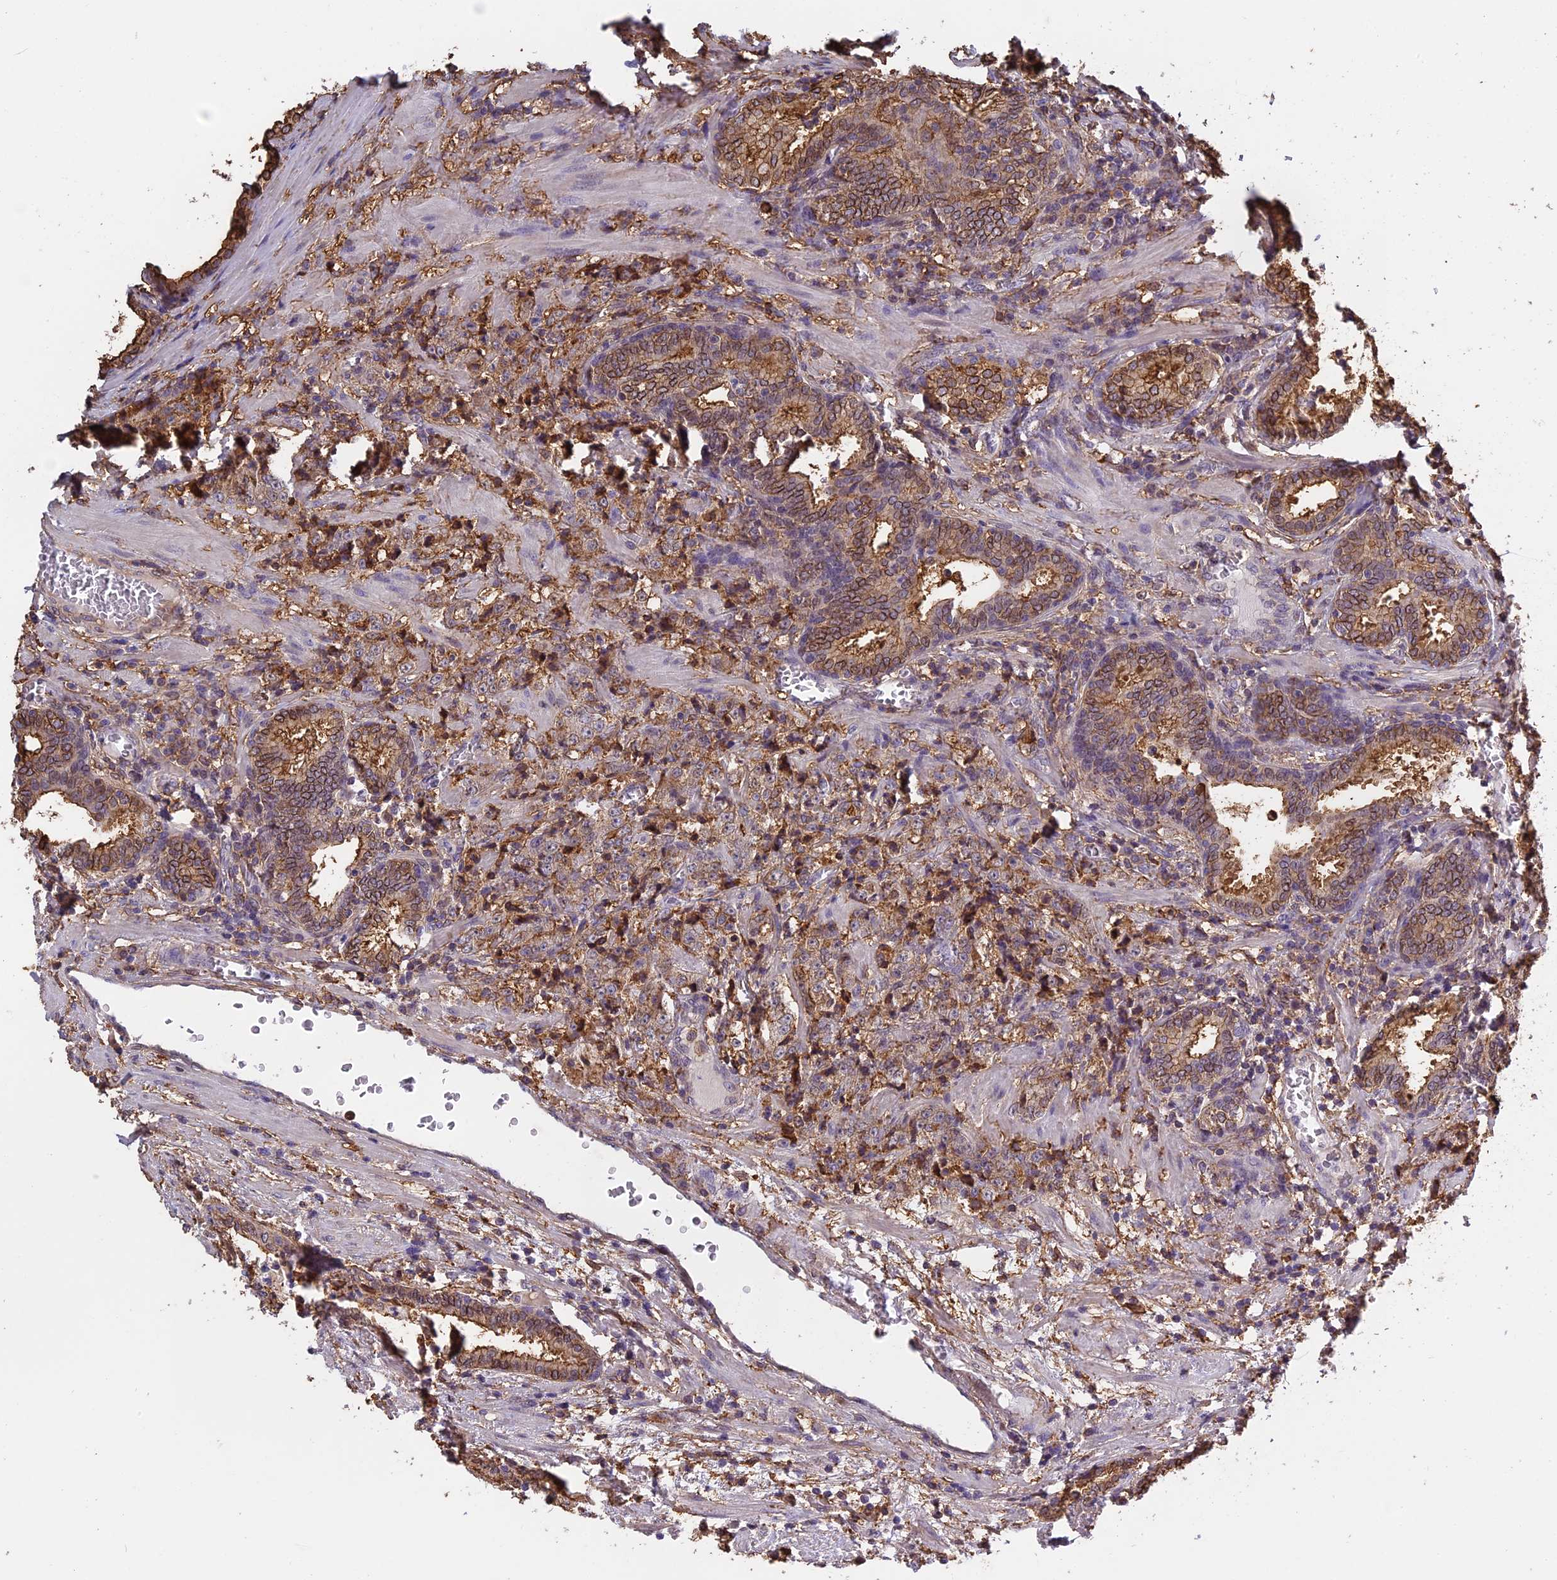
{"staining": {"intensity": "moderate", "quantity": ">75%", "location": "cytoplasmic/membranous"}, "tissue": "prostate cancer", "cell_type": "Tumor cells", "image_type": "cancer", "snomed": [{"axis": "morphology", "description": "Adenocarcinoma, High grade"}, {"axis": "topography", "description": "Prostate"}], "caption": "Immunohistochemical staining of human prostate high-grade adenocarcinoma demonstrates moderate cytoplasmic/membranous protein expression in approximately >75% of tumor cells. (IHC, brightfield microscopy, high magnification).", "gene": "TMEM255B", "patient": {"sex": "male", "age": 69}}